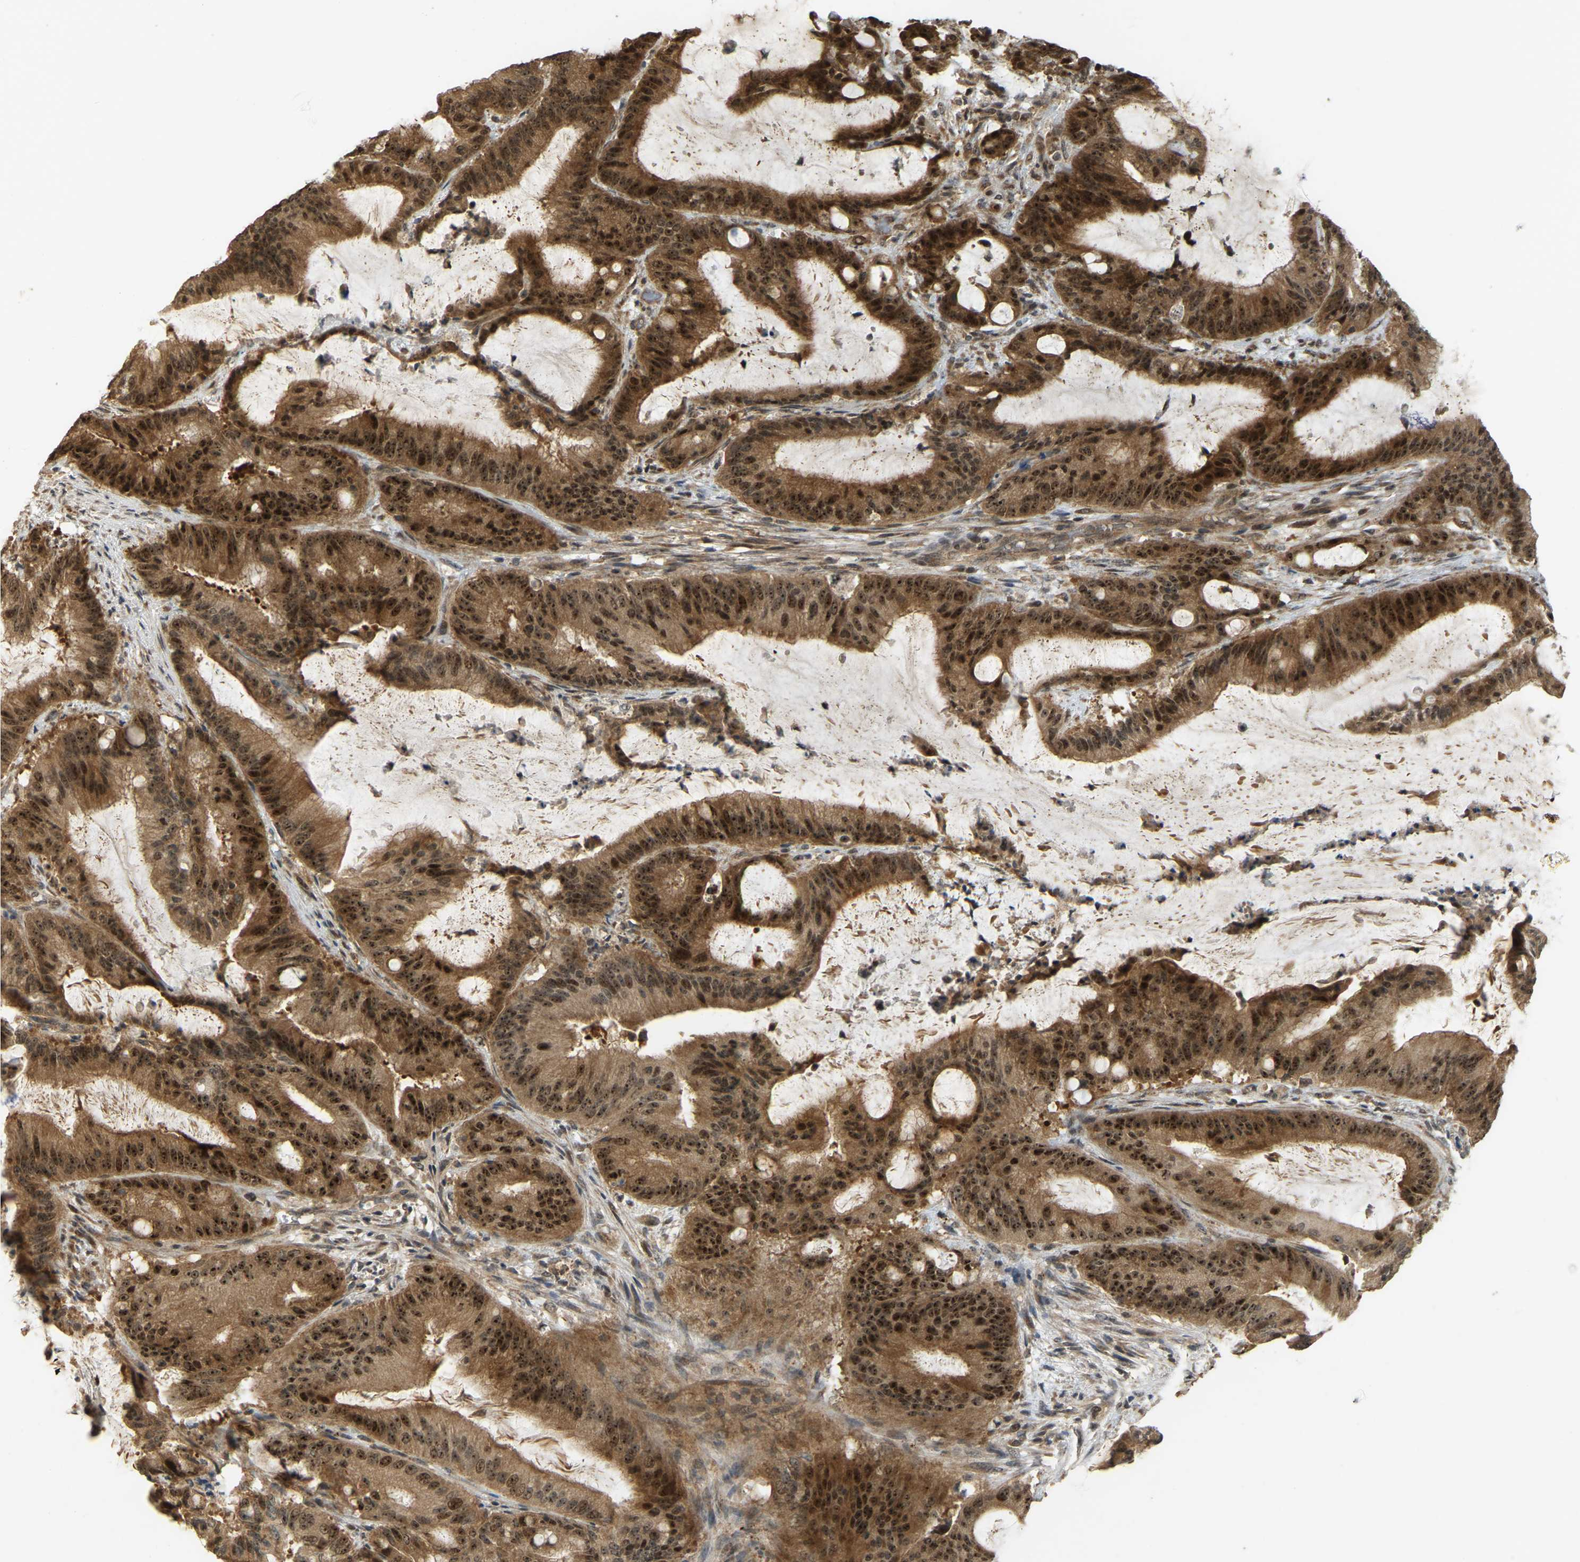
{"staining": {"intensity": "strong", "quantity": ">75%", "location": "cytoplasmic/membranous,nuclear"}, "tissue": "liver cancer", "cell_type": "Tumor cells", "image_type": "cancer", "snomed": [{"axis": "morphology", "description": "Normal tissue, NOS"}, {"axis": "morphology", "description": "Cholangiocarcinoma"}, {"axis": "topography", "description": "Liver"}, {"axis": "topography", "description": "Peripheral nerve tissue"}], "caption": "High-power microscopy captured an immunohistochemistry (IHC) photomicrograph of liver cancer (cholangiocarcinoma), revealing strong cytoplasmic/membranous and nuclear staining in approximately >75% of tumor cells.", "gene": "BRF2", "patient": {"sex": "female", "age": 73}}